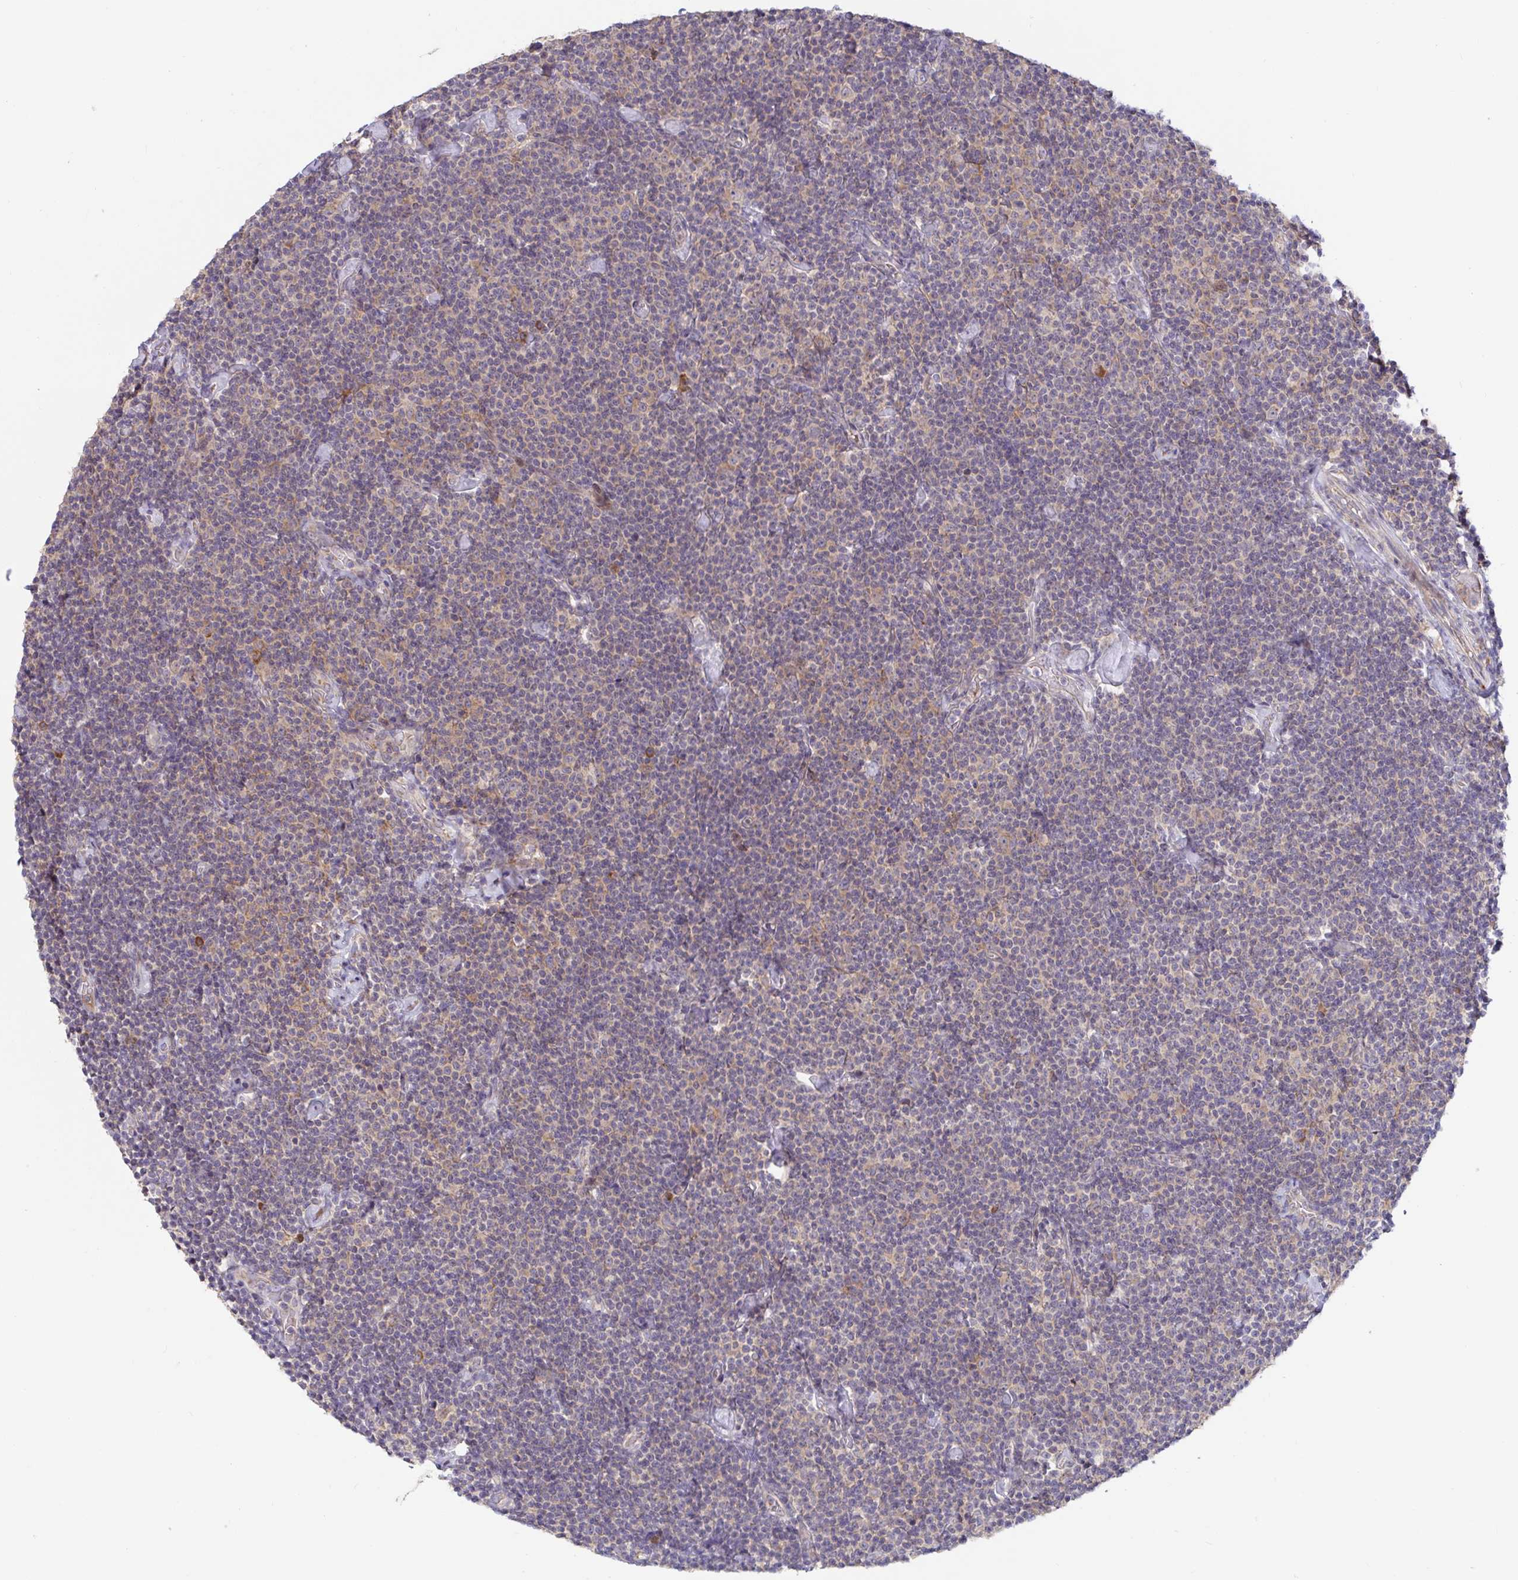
{"staining": {"intensity": "weak", "quantity": "<25%", "location": "cytoplasmic/membranous"}, "tissue": "lymphoma", "cell_type": "Tumor cells", "image_type": "cancer", "snomed": [{"axis": "morphology", "description": "Malignant lymphoma, non-Hodgkin's type, Low grade"}, {"axis": "topography", "description": "Lymph node"}], "caption": "DAB immunohistochemical staining of human low-grade malignant lymphoma, non-Hodgkin's type reveals no significant staining in tumor cells. The staining is performed using DAB brown chromogen with nuclei counter-stained in using hematoxylin.", "gene": "LARP1", "patient": {"sex": "male", "age": 81}}